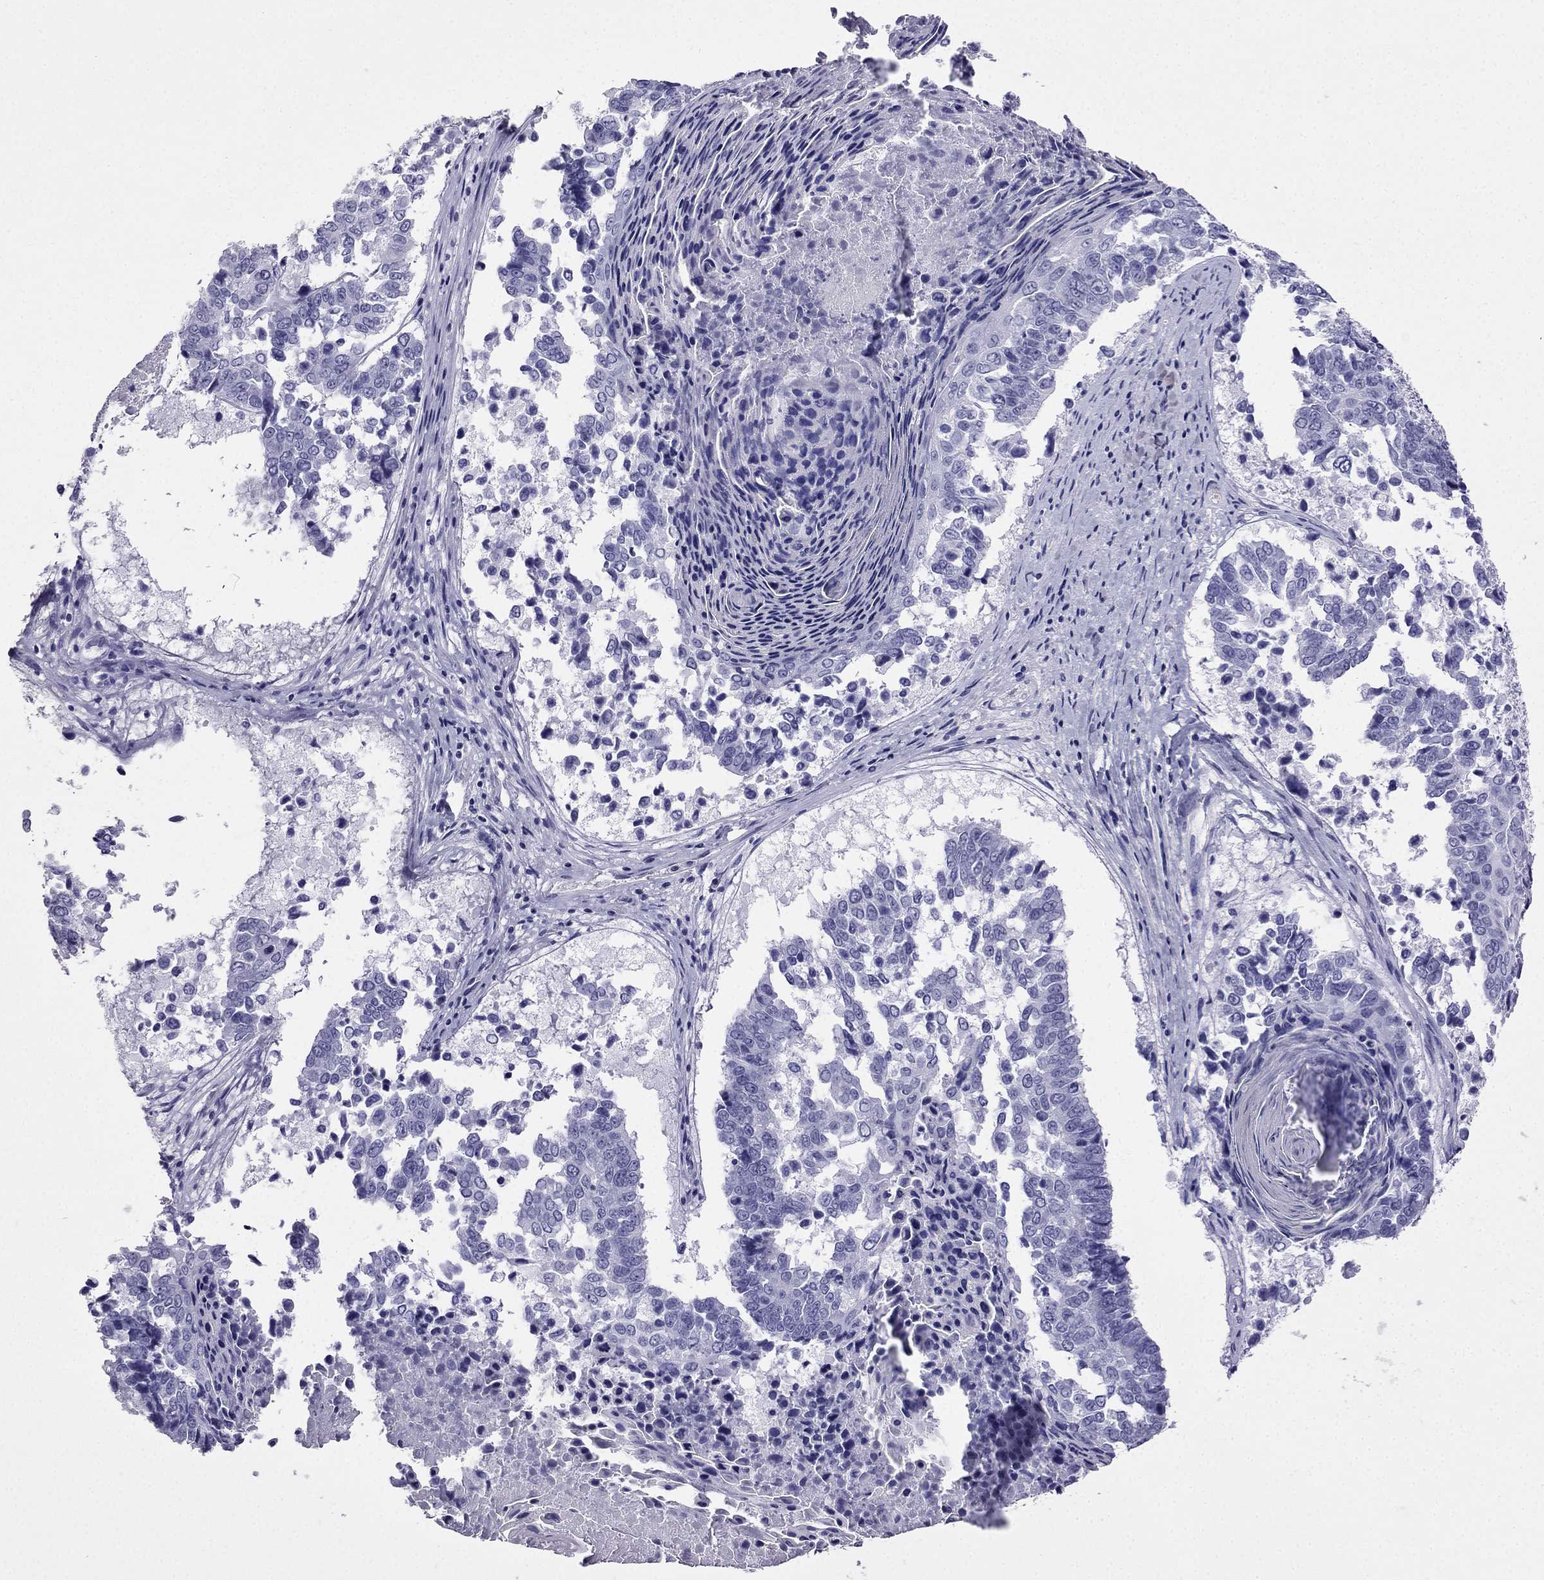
{"staining": {"intensity": "negative", "quantity": "none", "location": "none"}, "tissue": "lung cancer", "cell_type": "Tumor cells", "image_type": "cancer", "snomed": [{"axis": "morphology", "description": "Squamous cell carcinoma, NOS"}, {"axis": "topography", "description": "Lung"}], "caption": "Immunohistochemistry (IHC) histopathology image of neoplastic tissue: human lung cancer (squamous cell carcinoma) stained with DAB displays no significant protein staining in tumor cells.", "gene": "CDHR4", "patient": {"sex": "male", "age": 73}}